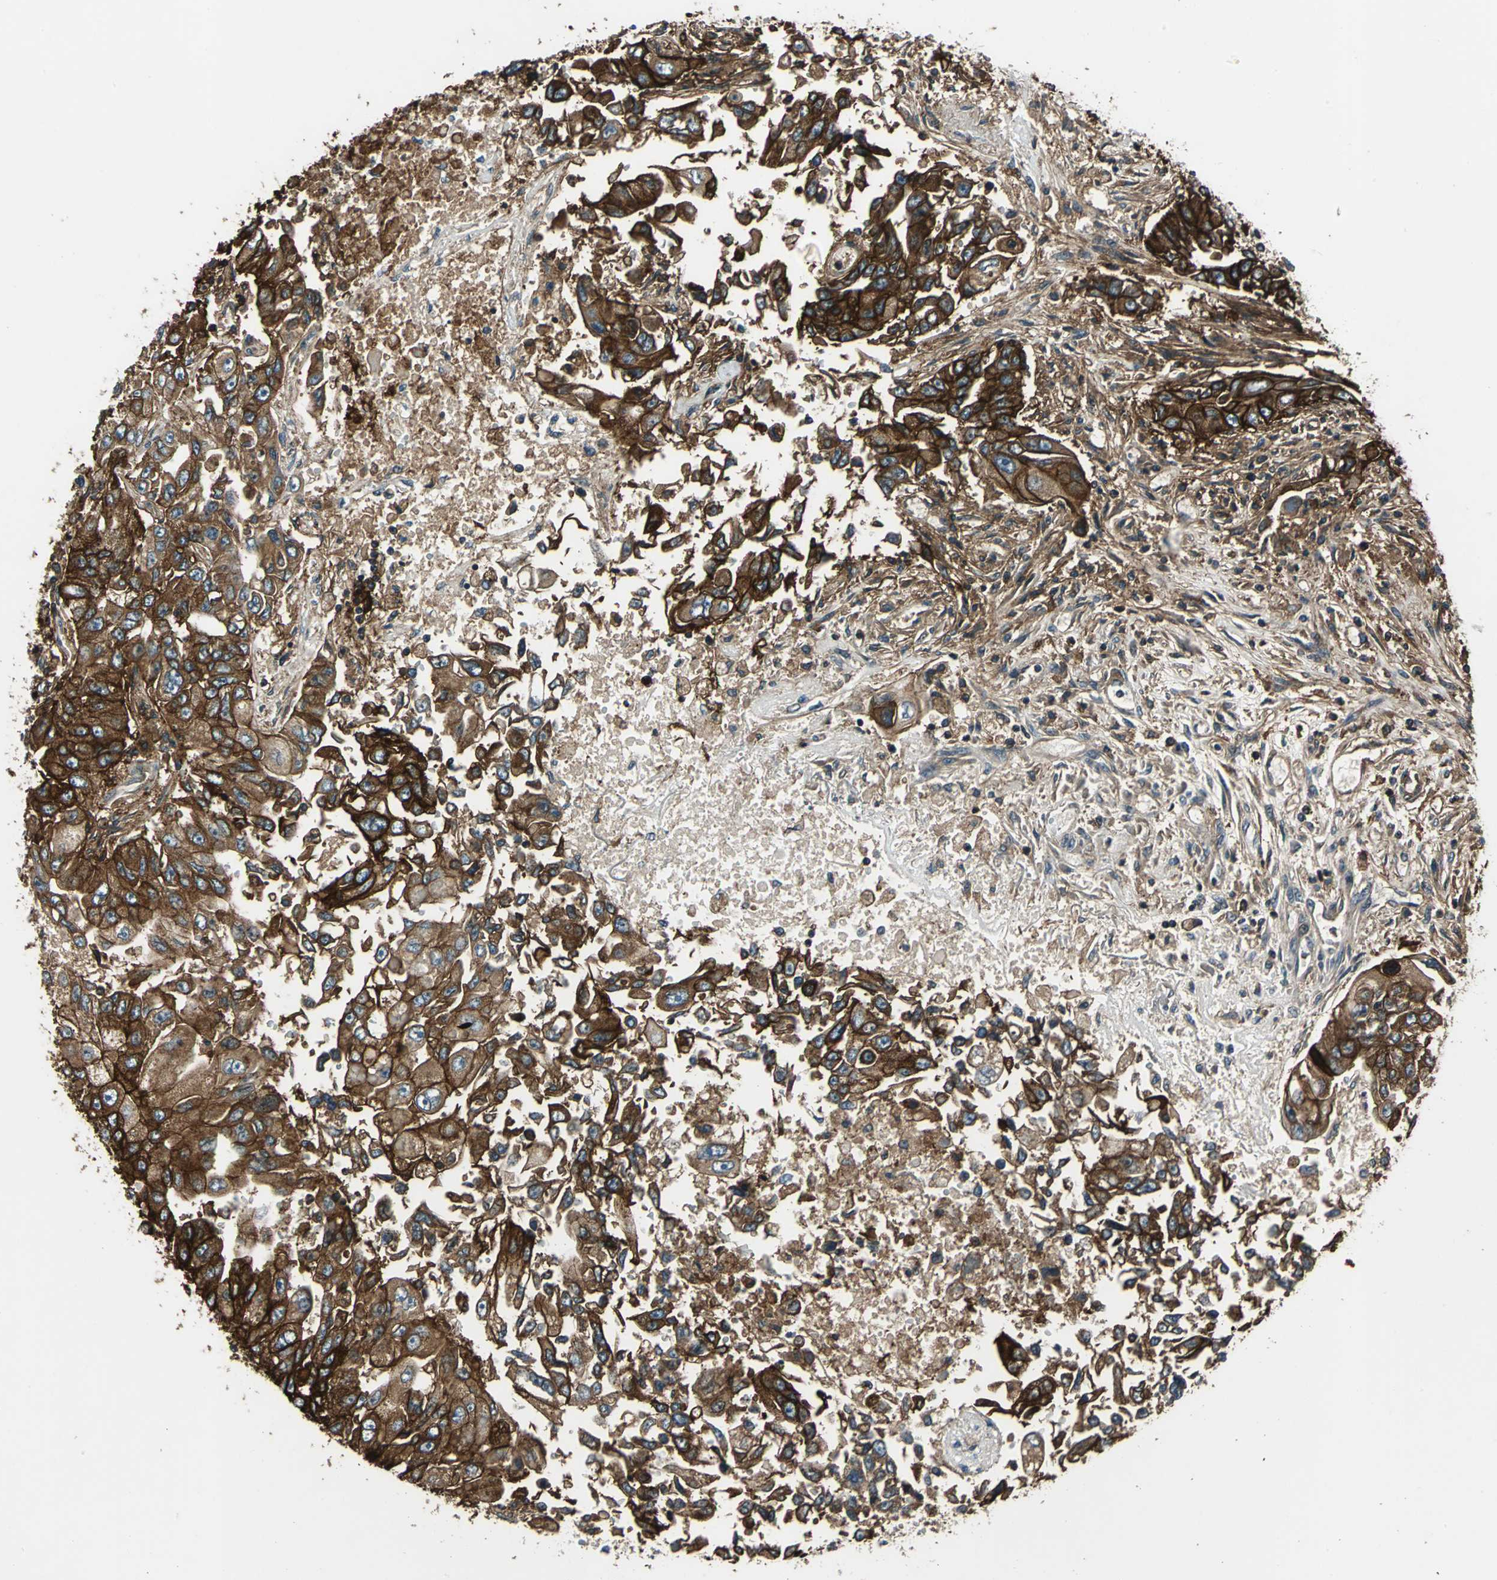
{"staining": {"intensity": "strong", "quantity": ">75%", "location": "cytoplasmic/membranous"}, "tissue": "lung cancer", "cell_type": "Tumor cells", "image_type": "cancer", "snomed": [{"axis": "morphology", "description": "Adenocarcinoma, NOS"}, {"axis": "topography", "description": "Lung"}], "caption": "This image shows immunohistochemistry (IHC) staining of human lung cancer (adenocarcinoma), with high strong cytoplasmic/membranous expression in about >75% of tumor cells.", "gene": "NR2C2", "patient": {"sex": "male", "age": 84}}